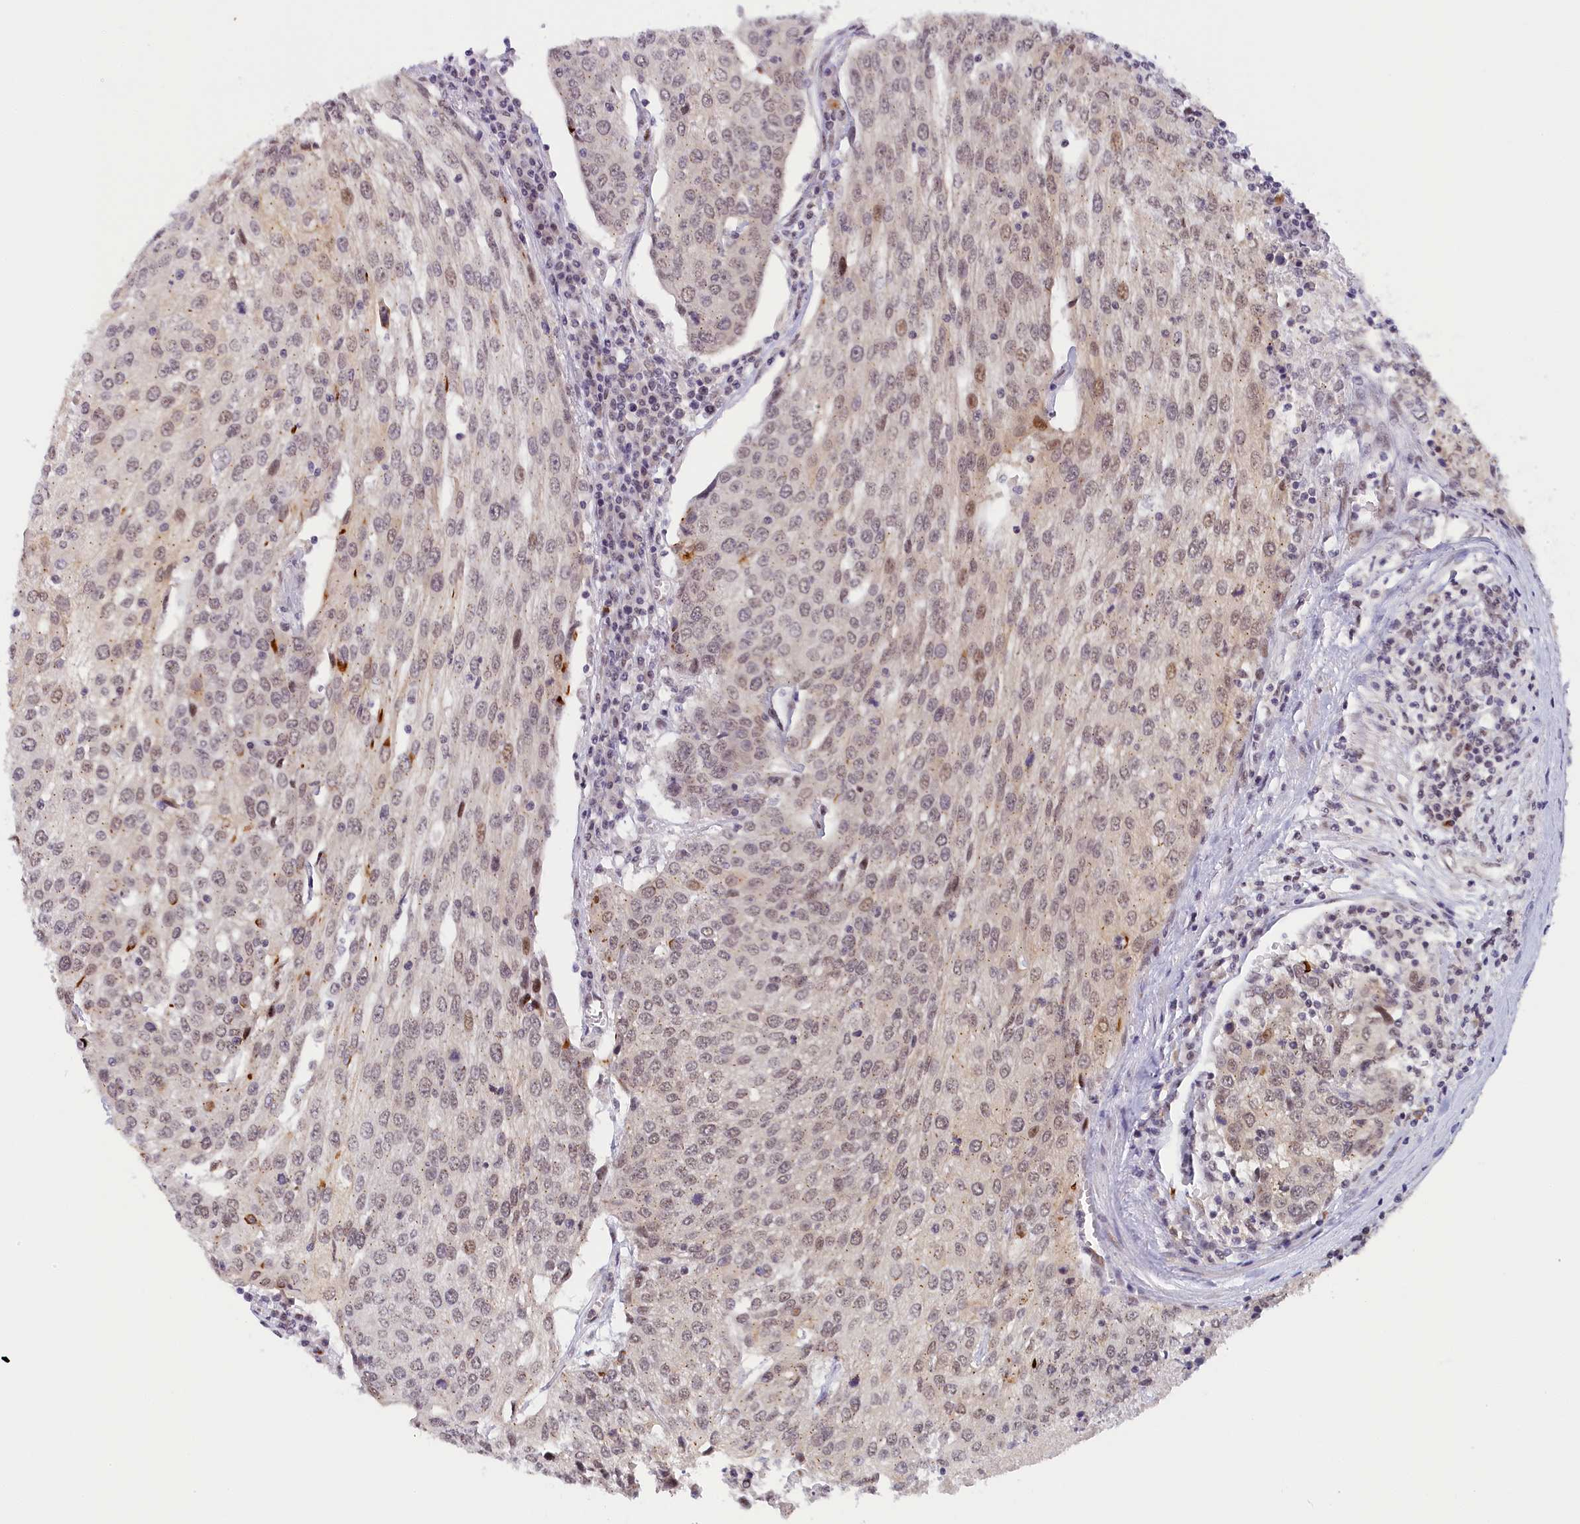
{"staining": {"intensity": "moderate", "quantity": "<25%", "location": "nuclear"}, "tissue": "urothelial cancer", "cell_type": "Tumor cells", "image_type": "cancer", "snomed": [{"axis": "morphology", "description": "Urothelial carcinoma, High grade"}, {"axis": "topography", "description": "Urinary bladder"}], "caption": "Approximately <25% of tumor cells in human urothelial cancer show moderate nuclear protein staining as visualized by brown immunohistochemical staining.", "gene": "SEC31B", "patient": {"sex": "female", "age": 85}}